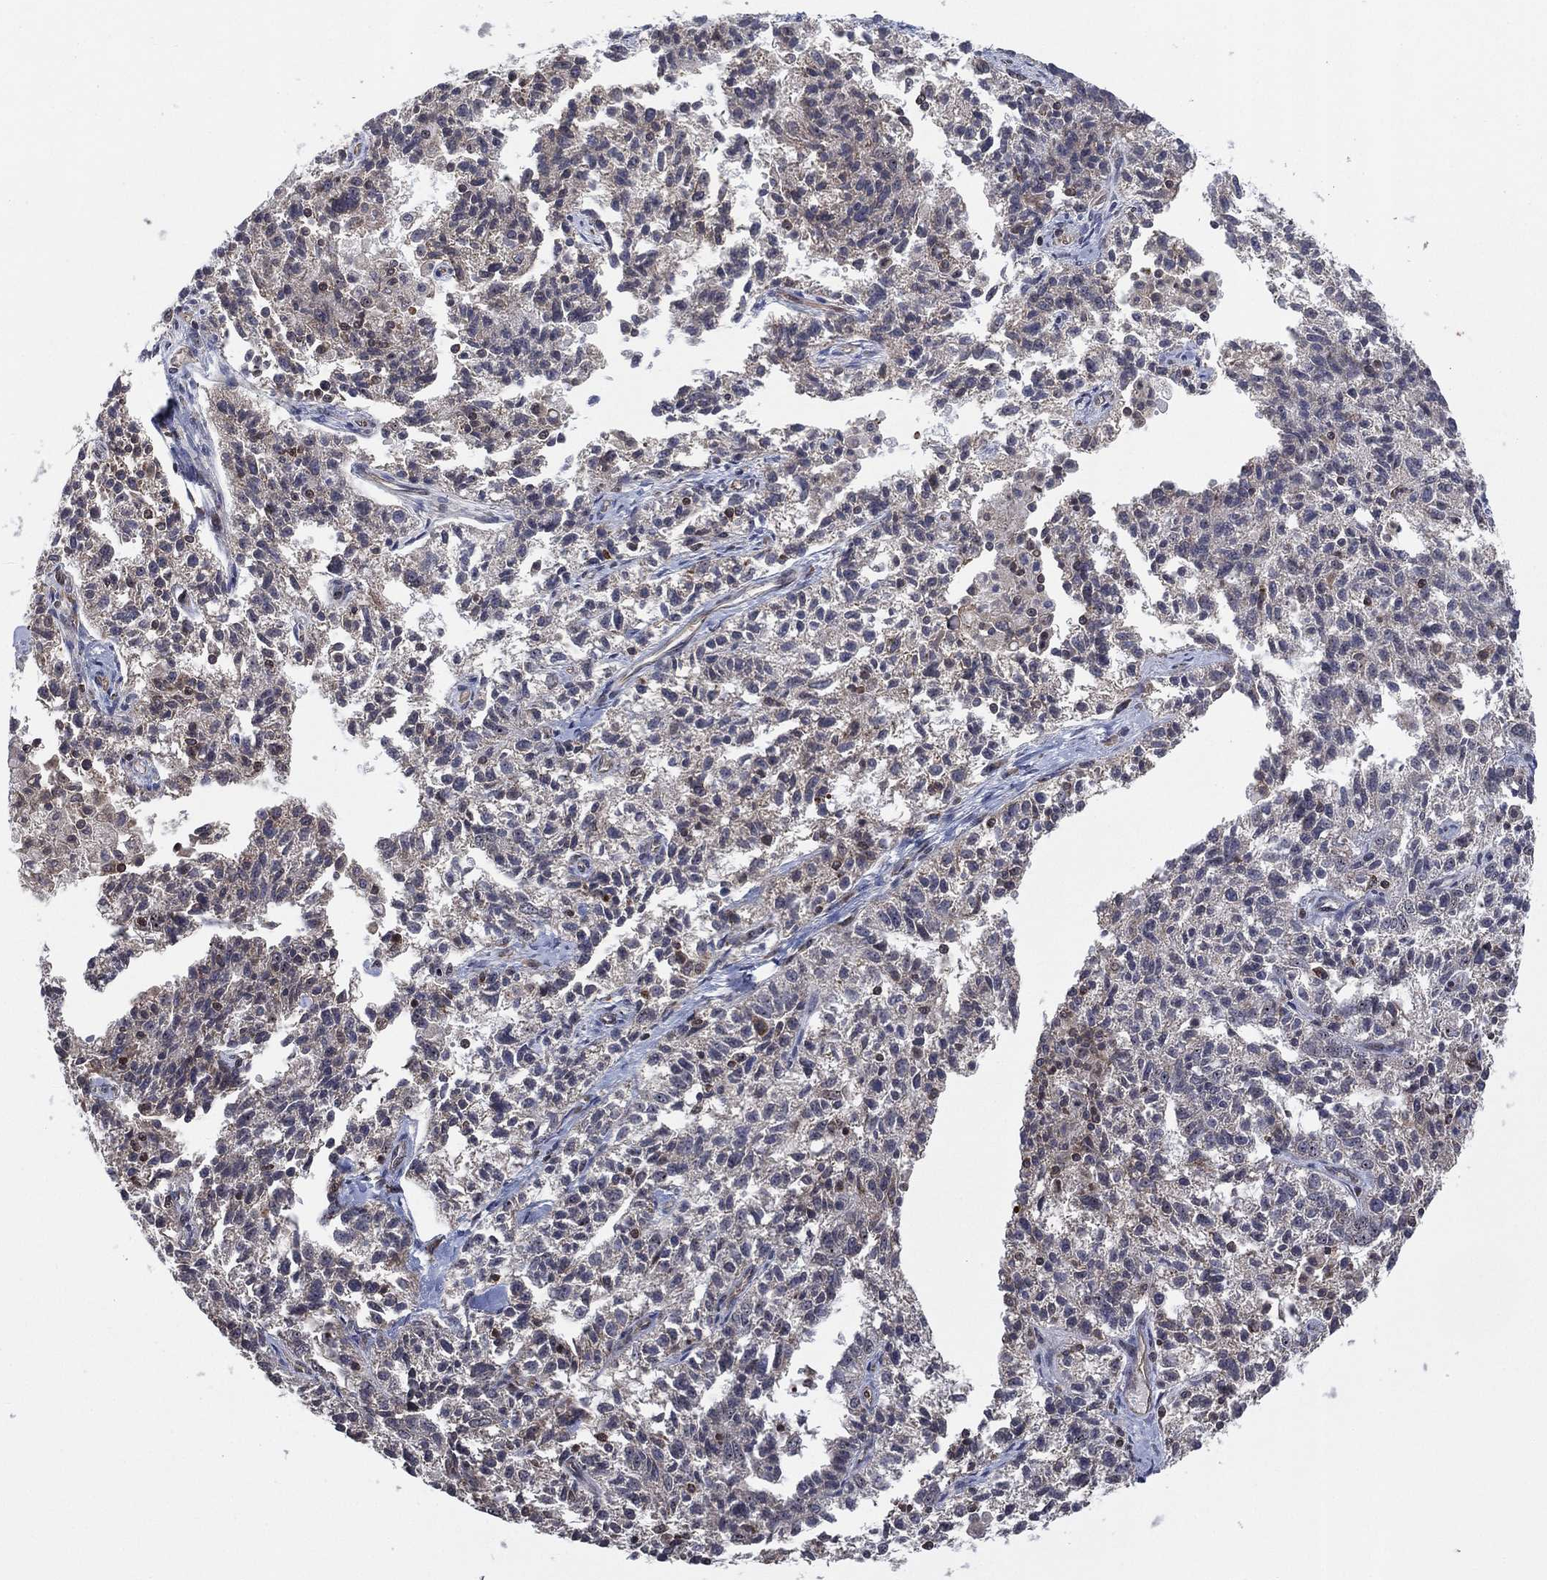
{"staining": {"intensity": "negative", "quantity": "none", "location": "none"}, "tissue": "ovarian cancer", "cell_type": "Tumor cells", "image_type": "cancer", "snomed": [{"axis": "morphology", "description": "Cystadenocarcinoma, serous, NOS"}, {"axis": "topography", "description": "Ovary"}], "caption": "This is an immunohistochemistry (IHC) photomicrograph of human ovarian cancer (serous cystadenocarcinoma). There is no staining in tumor cells.", "gene": "TMCO1", "patient": {"sex": "female", "age": 71}}